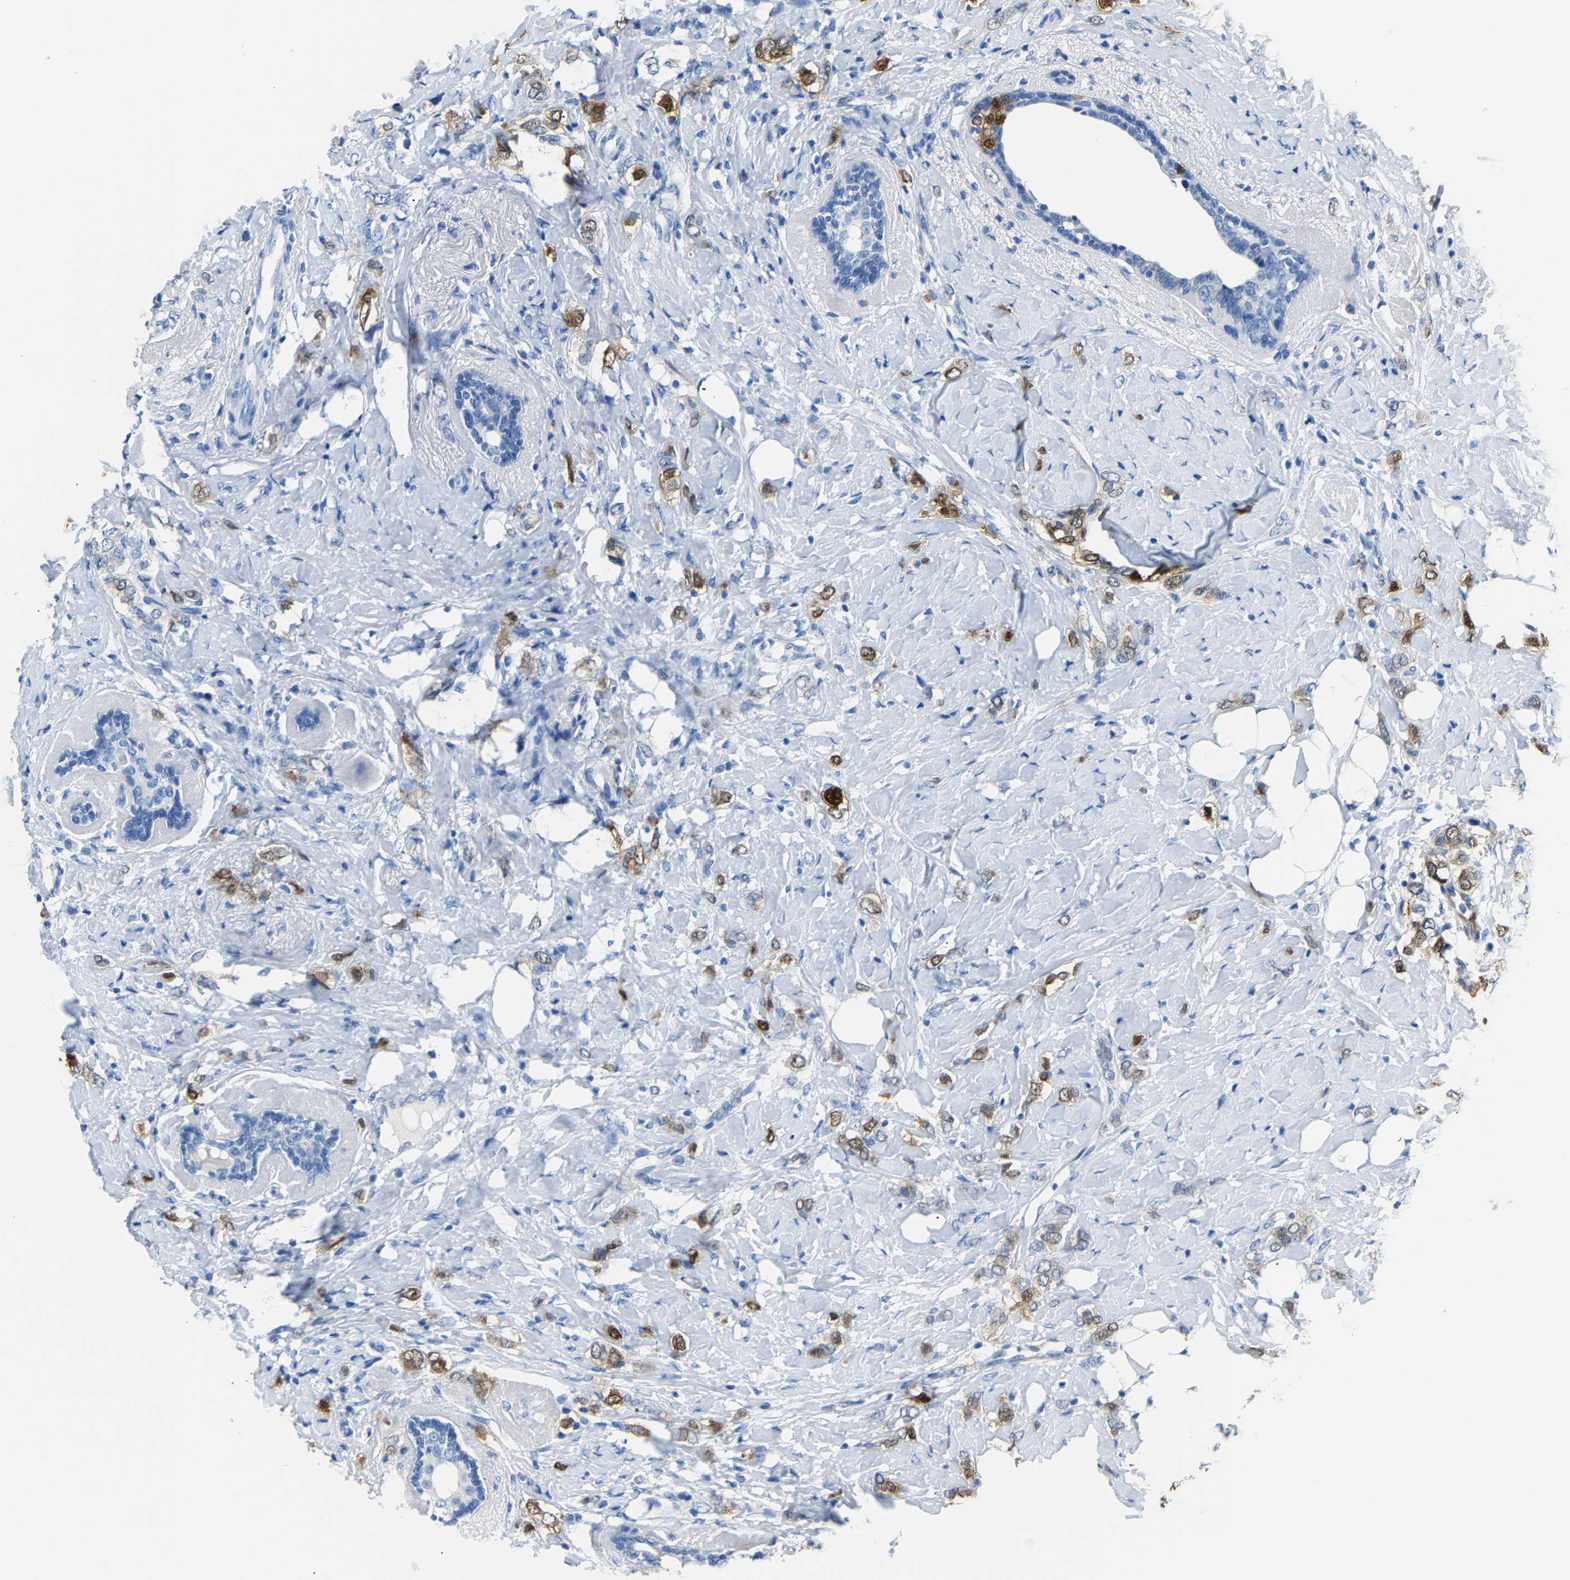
{"staining": {"intensity": "moderate", "quantity": ">75%", "location": "cytoplasmic/membranous"}, "tissue": "breast cancer", "cell_type": "Tumor cells", "image_type": "cancer", "snomed": [{"axis": "morphology", "description": "Normal tissue, NOS"}, {"axis": "morphology", "description": "Lobular carcinoma"}, {"axis": "topography", "description": "Breast"}], "caption": "Breast cancer tissue shows moderate cytoplasmic/membranous expression in approximately >75% of tumor cells, visualized by immunohistochemistry.", "gene": "S100P", "patient": {"sex": "female", "age": 47}}